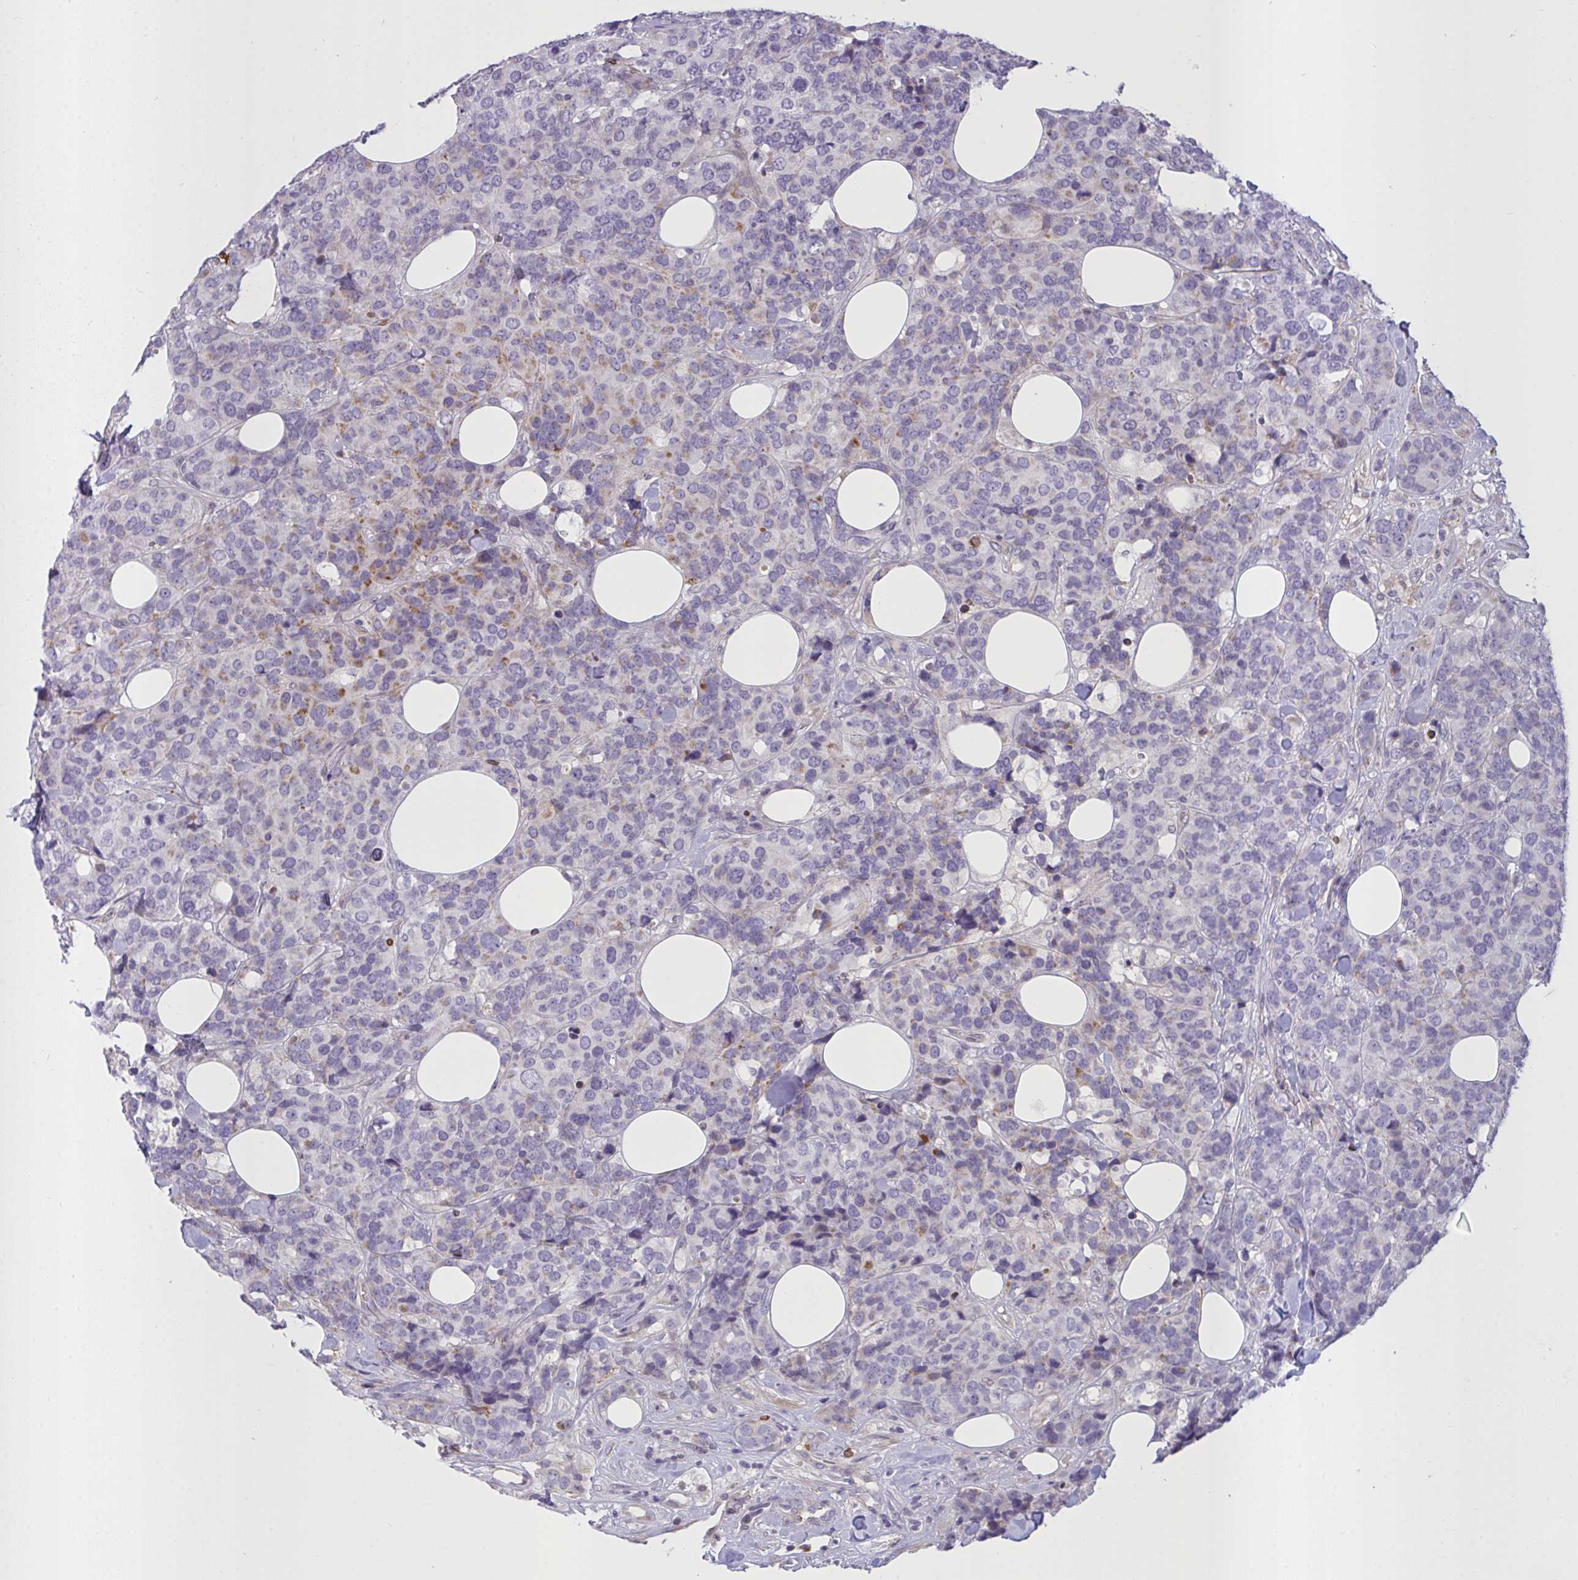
{"staining": {"intensity": "moderate", "quantity": "<25%", "location": "cytoplasmic/membranous"}, "tissue": "breast cancer", "cell_type": "Tumor cells", "image_type": "cancer", "snomed": [{"axis": "morphology", "description": "Lobular carcinoma"}, {"axis": "topography", "description": "Breast"}], "caption": "Moderate cytoplasmic/membranous staining is appreciated in approximately <25% of tumor cells in lobular carcinoma (breast).", "gene": "SEMA6B", "patient": {"sex": "female", "age": 59}}